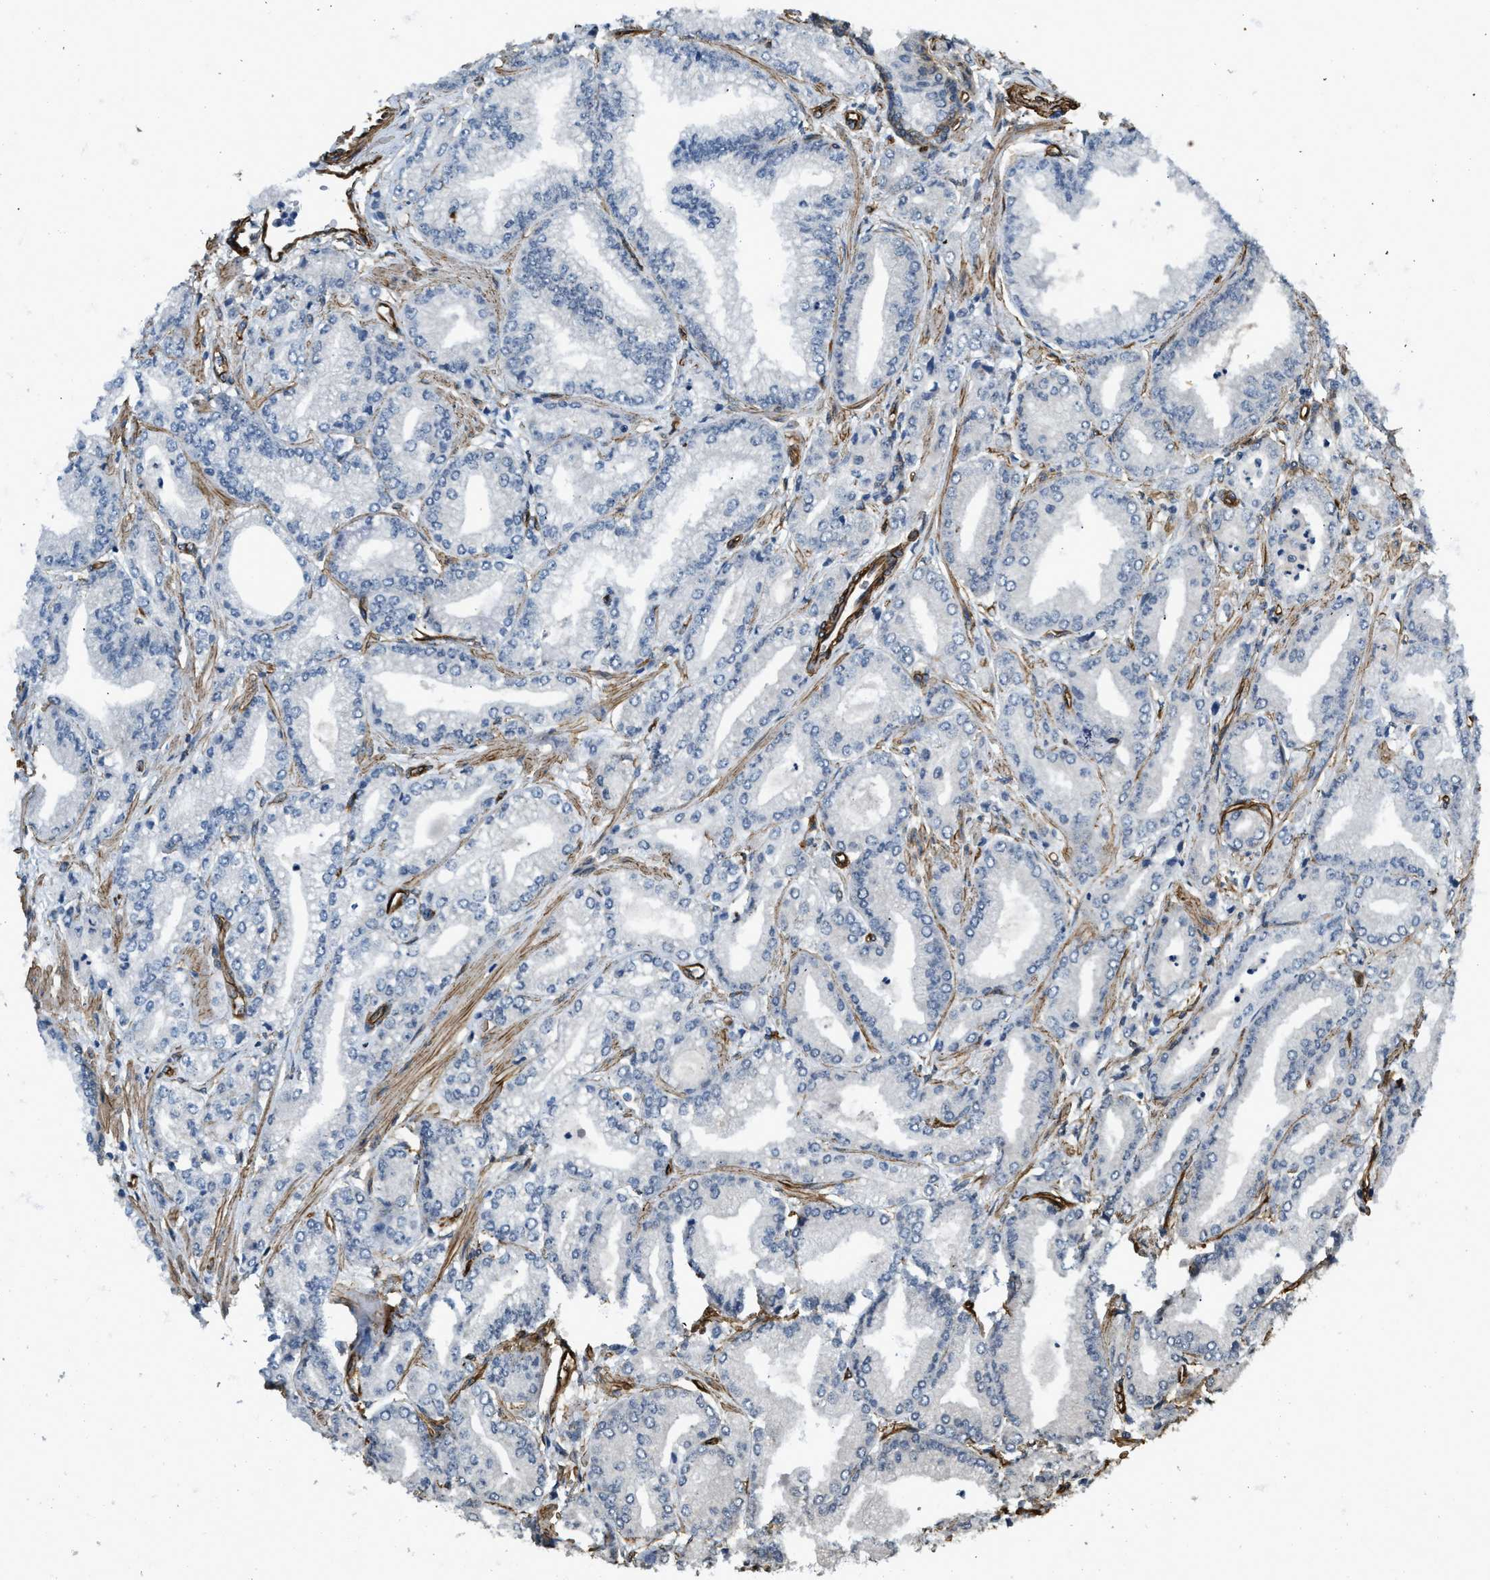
{"staining": {"intensity": "negative", "quantity": "none", "location": "none"}, "tissue": "prostate cancer", "cell_type": "Tumor cells", "image_type": "cancer", "snomed": [{"axis": "morphology", "description": "Adenocarcinoma, Low grade"}, {"axis": "topography", "description": "Prostate"}], "caption": "Human prostate adenocarcinoma (low-grade) stained for a protein using immunohistochemistry (IHC) reveals no positivity in tumor cells.", "gene": "NMB", "patient": {"sex": "male", "age": 52}}